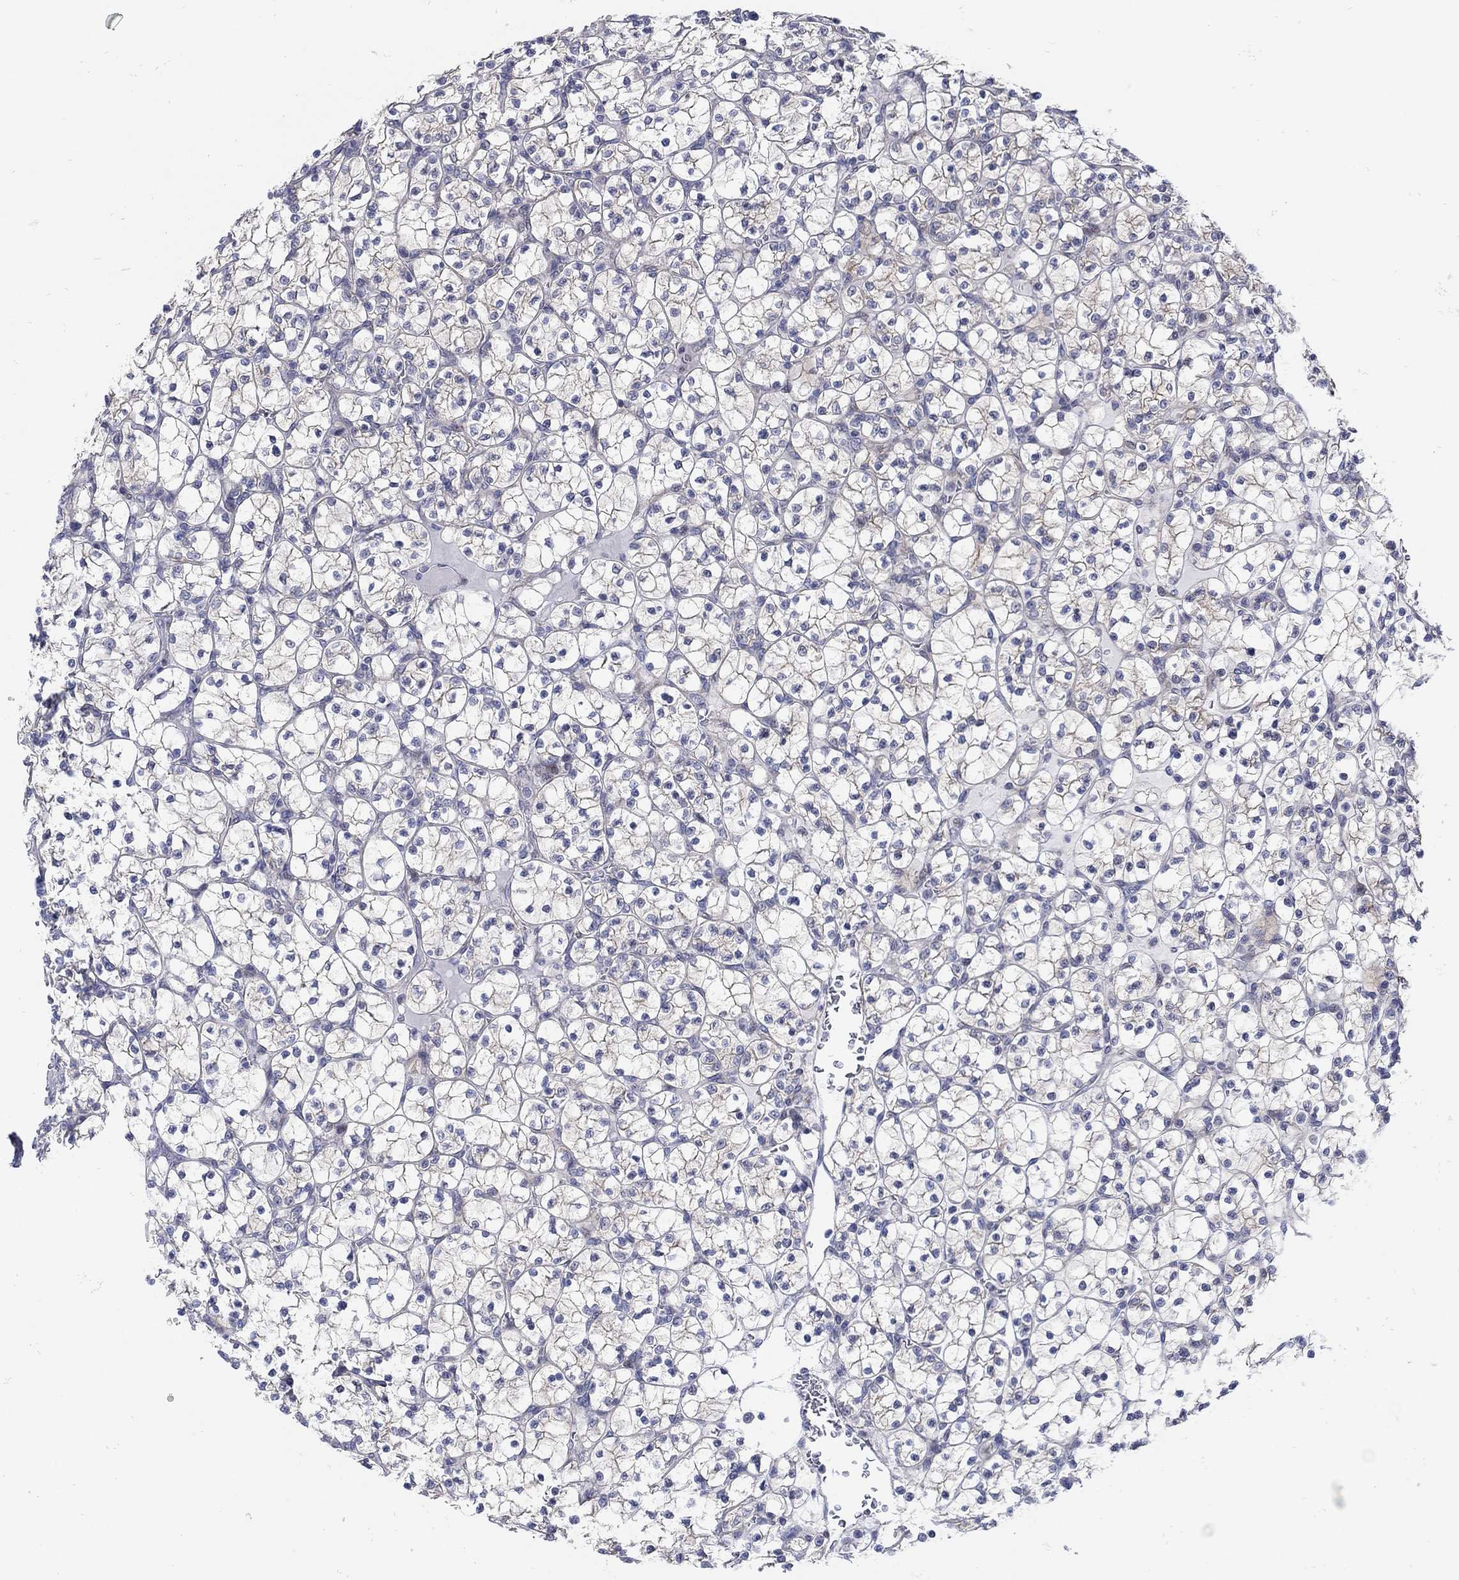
{"staining": {"intensity": "weak", "quantity": "25%-75%", "location": "cytoplasmic/membranous"}, "tissue": "renal cancer", "cell_type": "Tumor cells", "image_type": "cancer", "snomed": [{"axis": "morphology", "description": "Adenocarcinoma, NOS"}, {"axis": "topography", "description": "Kidney"}], "caption": "IHC micrograph of renal cancer stained for a protein (brown), which shows low levels of weak cytoplasmic/membranous expression in about 25%-75% of tumor cells.", "gene": "SCN7A", "patient": {"sex": "female", "age": 89}}